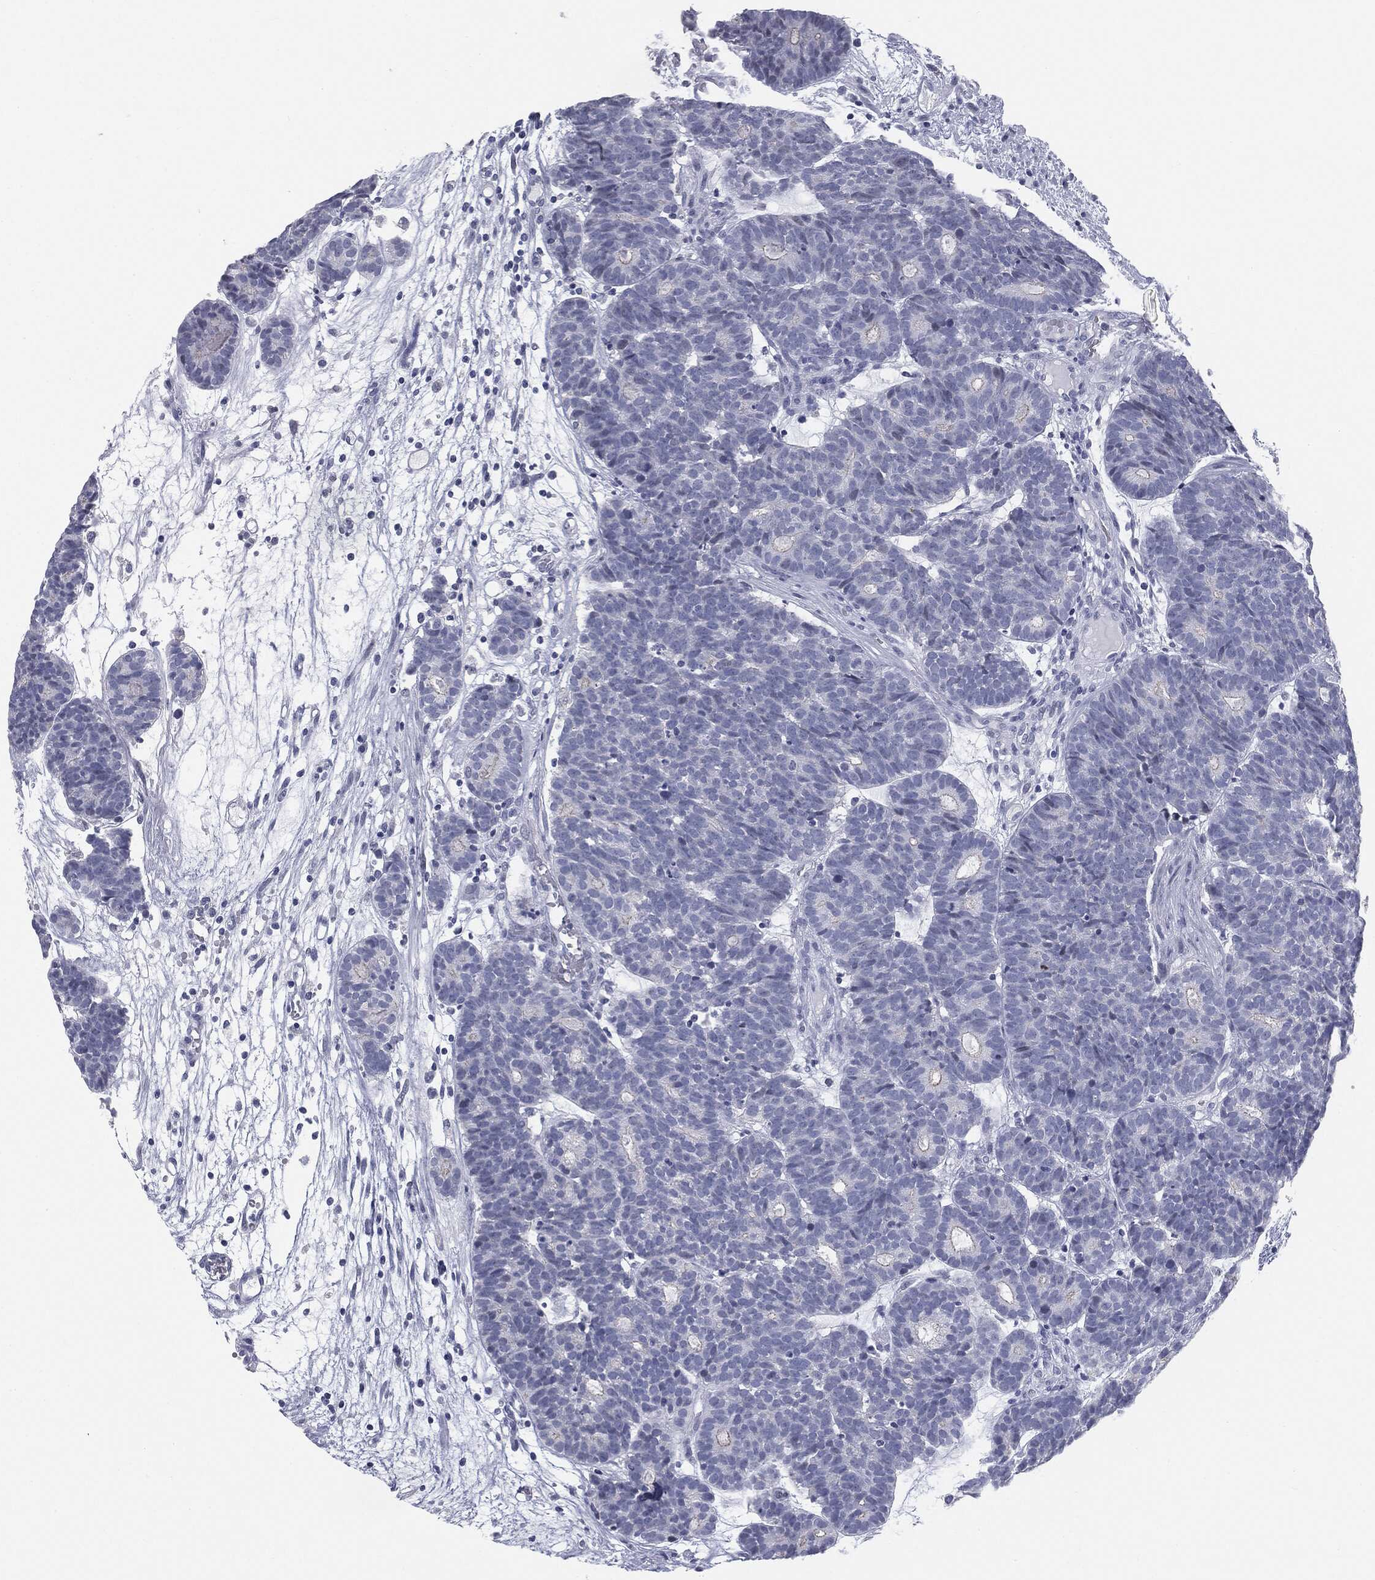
{"staining": {"intensity": "negative", "quantity": "none", "location": "none"}, "tissue": "head and neck cancer", "cell_type": "Tumor cells", "image_type": "cancer", "snomed": [{"axis": "morphology", "description": "Adenocarcinoma, NOS"}, {"axis": "topography", "description": "Head-Neck"}], "caption": "There is no significant expression in tumor cells of head and neck cancer. (DAB immunohistochemistry with hematoxylin counter stain).", "gene": "TPO", "patient": {"sex": "female", "age": 81}}